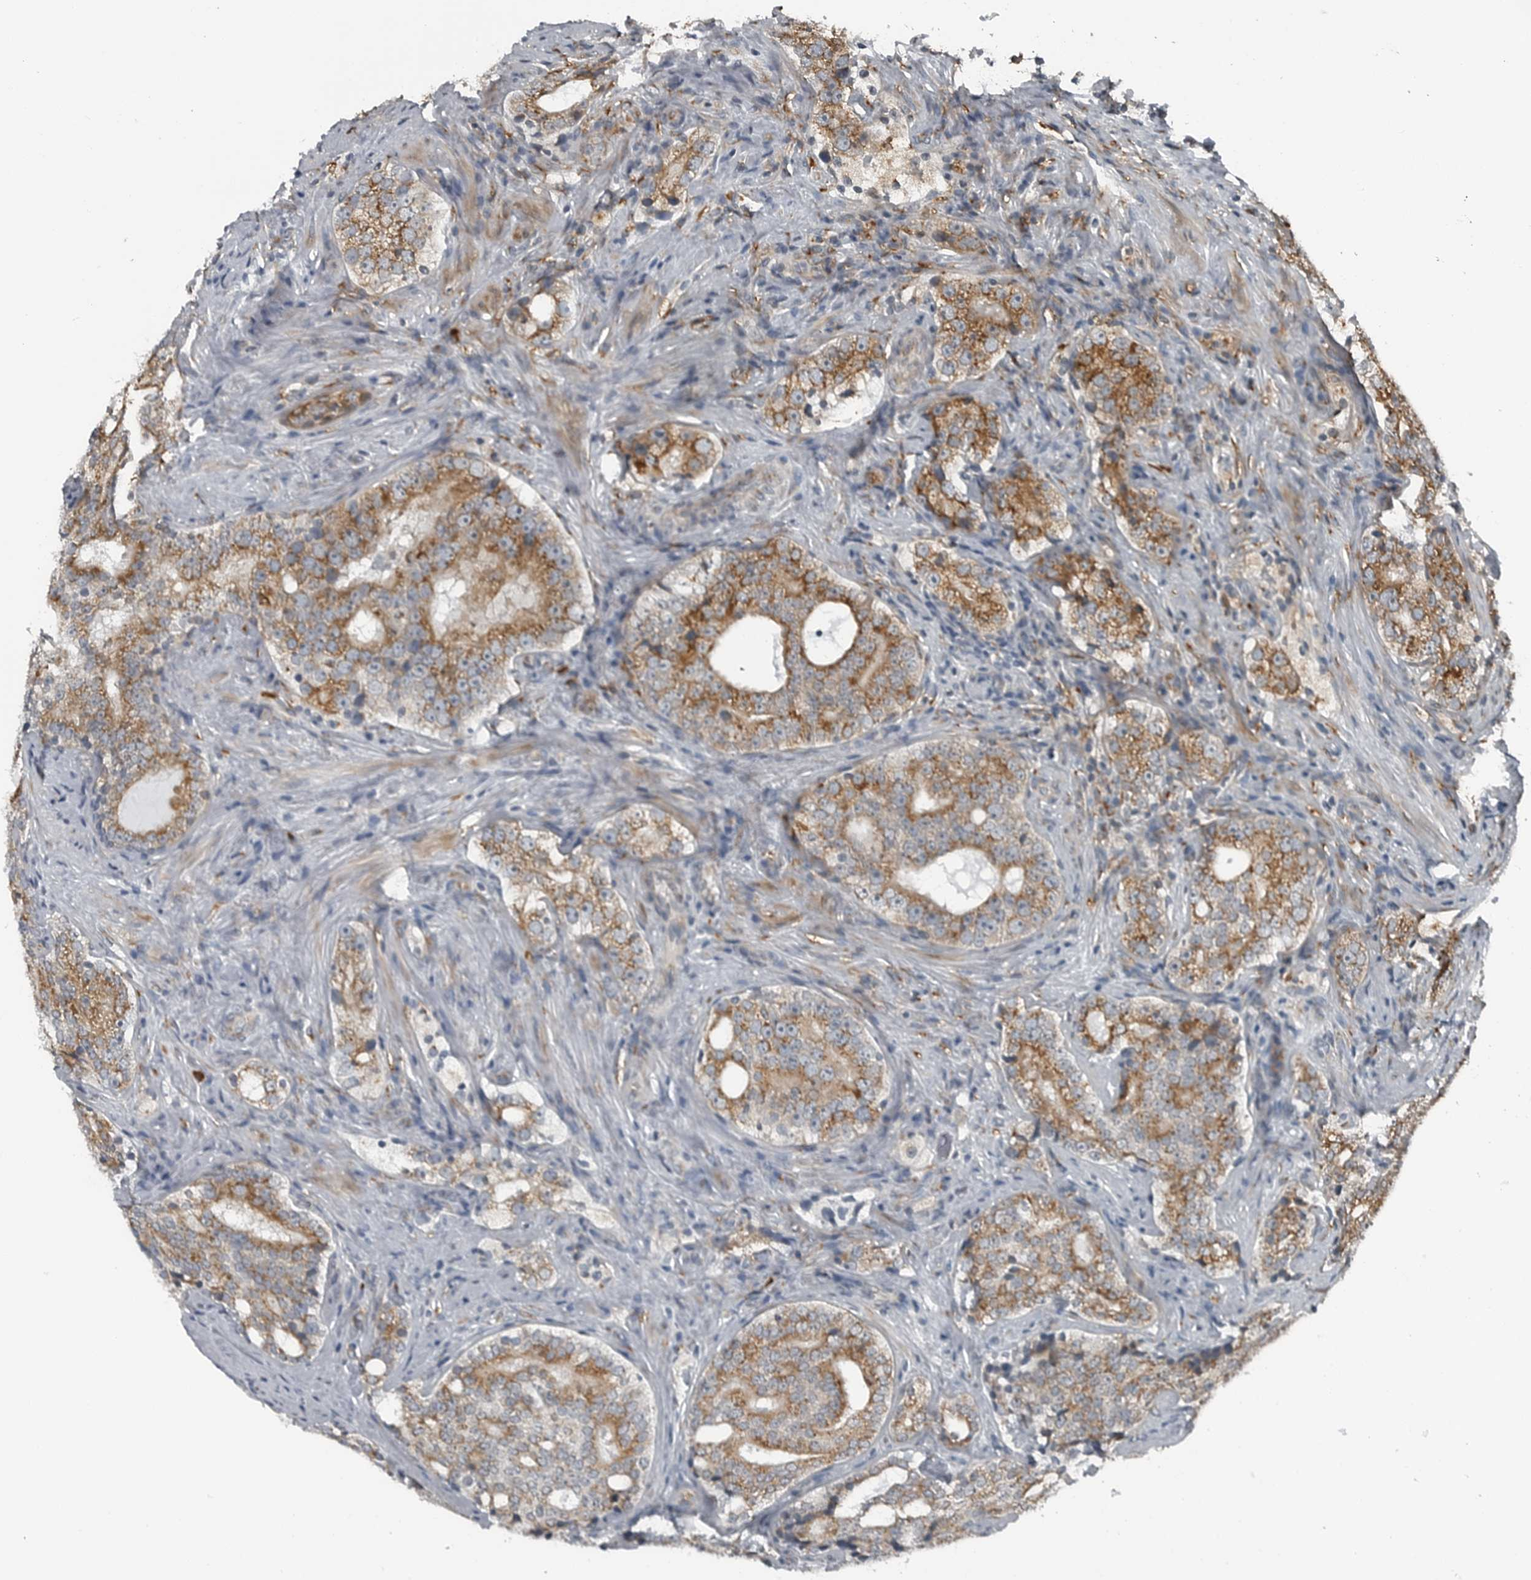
{"staining": {"intensity": "moderate", "quantity": ">75%", "location": "cytoplasmic/membranous"}, "tissue": "prostate cancer", "cell_type": "Tumor cells", "image_type": "cancer", "snomed": [{"axis": "morphology", "description": "Adenocarcinoma, High grade"}, {"axis": "topography", "description": "Prostate"}], "caption": "This micrograph displays immunohistochemistry (IHC) staining of human prostate cancer (adenocarcinoma (high-grade)), with medium moderate cytoplasmic/membranous positivity in about >75% of tumor cells.", "gene": "CEP85", "patient": {"sex": "male", "age": 56}}